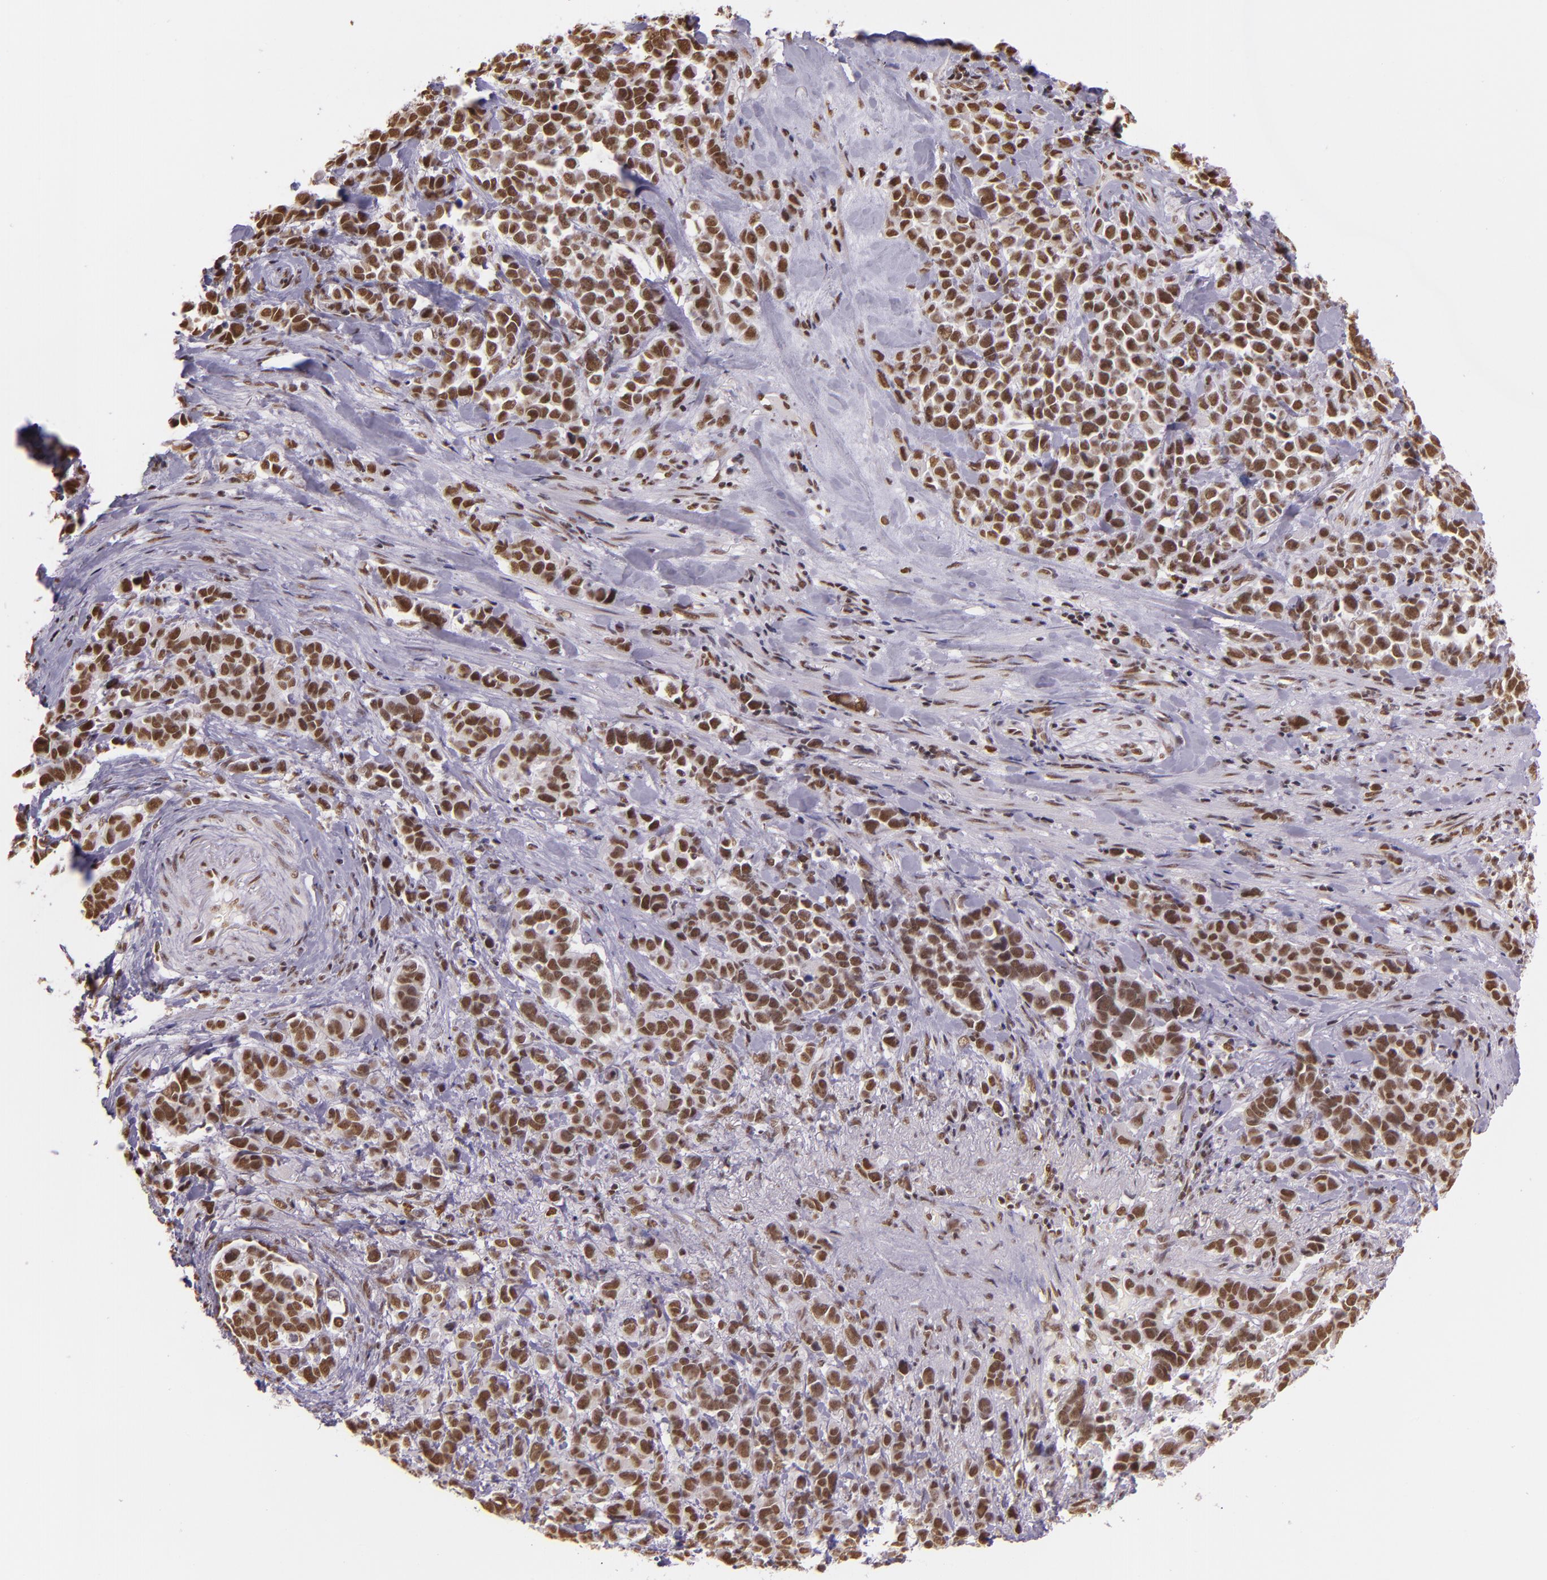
{"staining": {"intensity": "moderate", "quantity": ">75%", "location": "nuclear"}, "tissue": "stomach cancer", "cell_type": "Tumor cells", "image_type": "cancer", "snomed": [{"axis": "morphology", "description": "Adenocarcinoma, NOS"}, {"axis": "topography", "description": "Stomach, upper"}], "caption": "Stomach cancer (adenocarcinoma) stained with immunohistochemistry (IHC) demonstrates moderate nuclear staining in approximately >75% of tumor cells.", "gene": "USF1", "patient": {"sex": "male", "age": 71}}